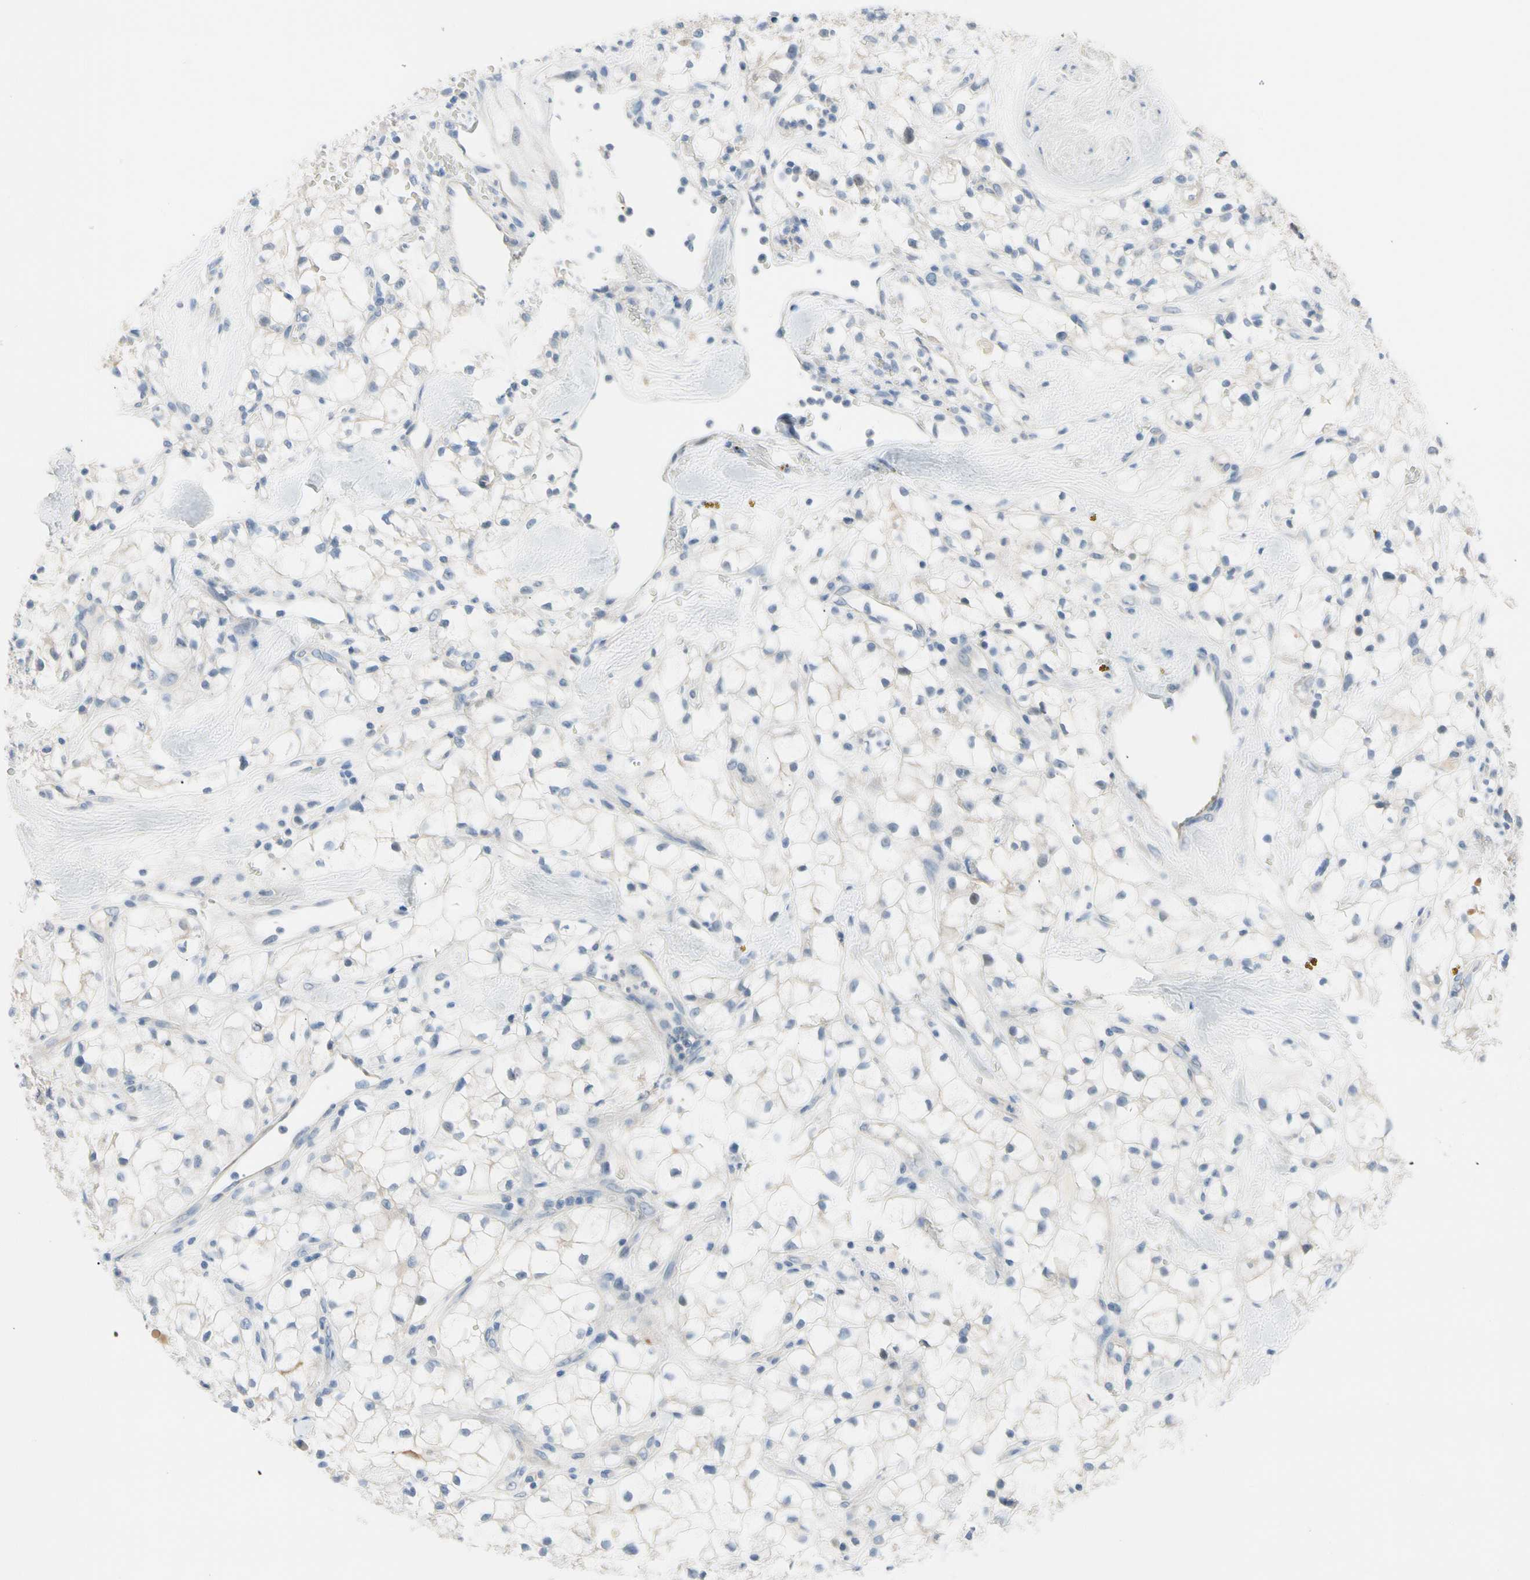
{"staining": {"intensity": "negative", "quantity": "none", "location": "none"}, "tissue": "renal cancer", "cell_type": "Tumor cells", "image_type": "cancer", "snomed": [{"axis": "morphology", "description": "Adenocarcinoma, NOS"}, {"axis": "topography", "description": "Kidney"}], "caption": "The image demonstrates no staining of tumor cells in renal cancer.", "gene": "MARK1", "patient": {"sex": "female", "age": 60}}